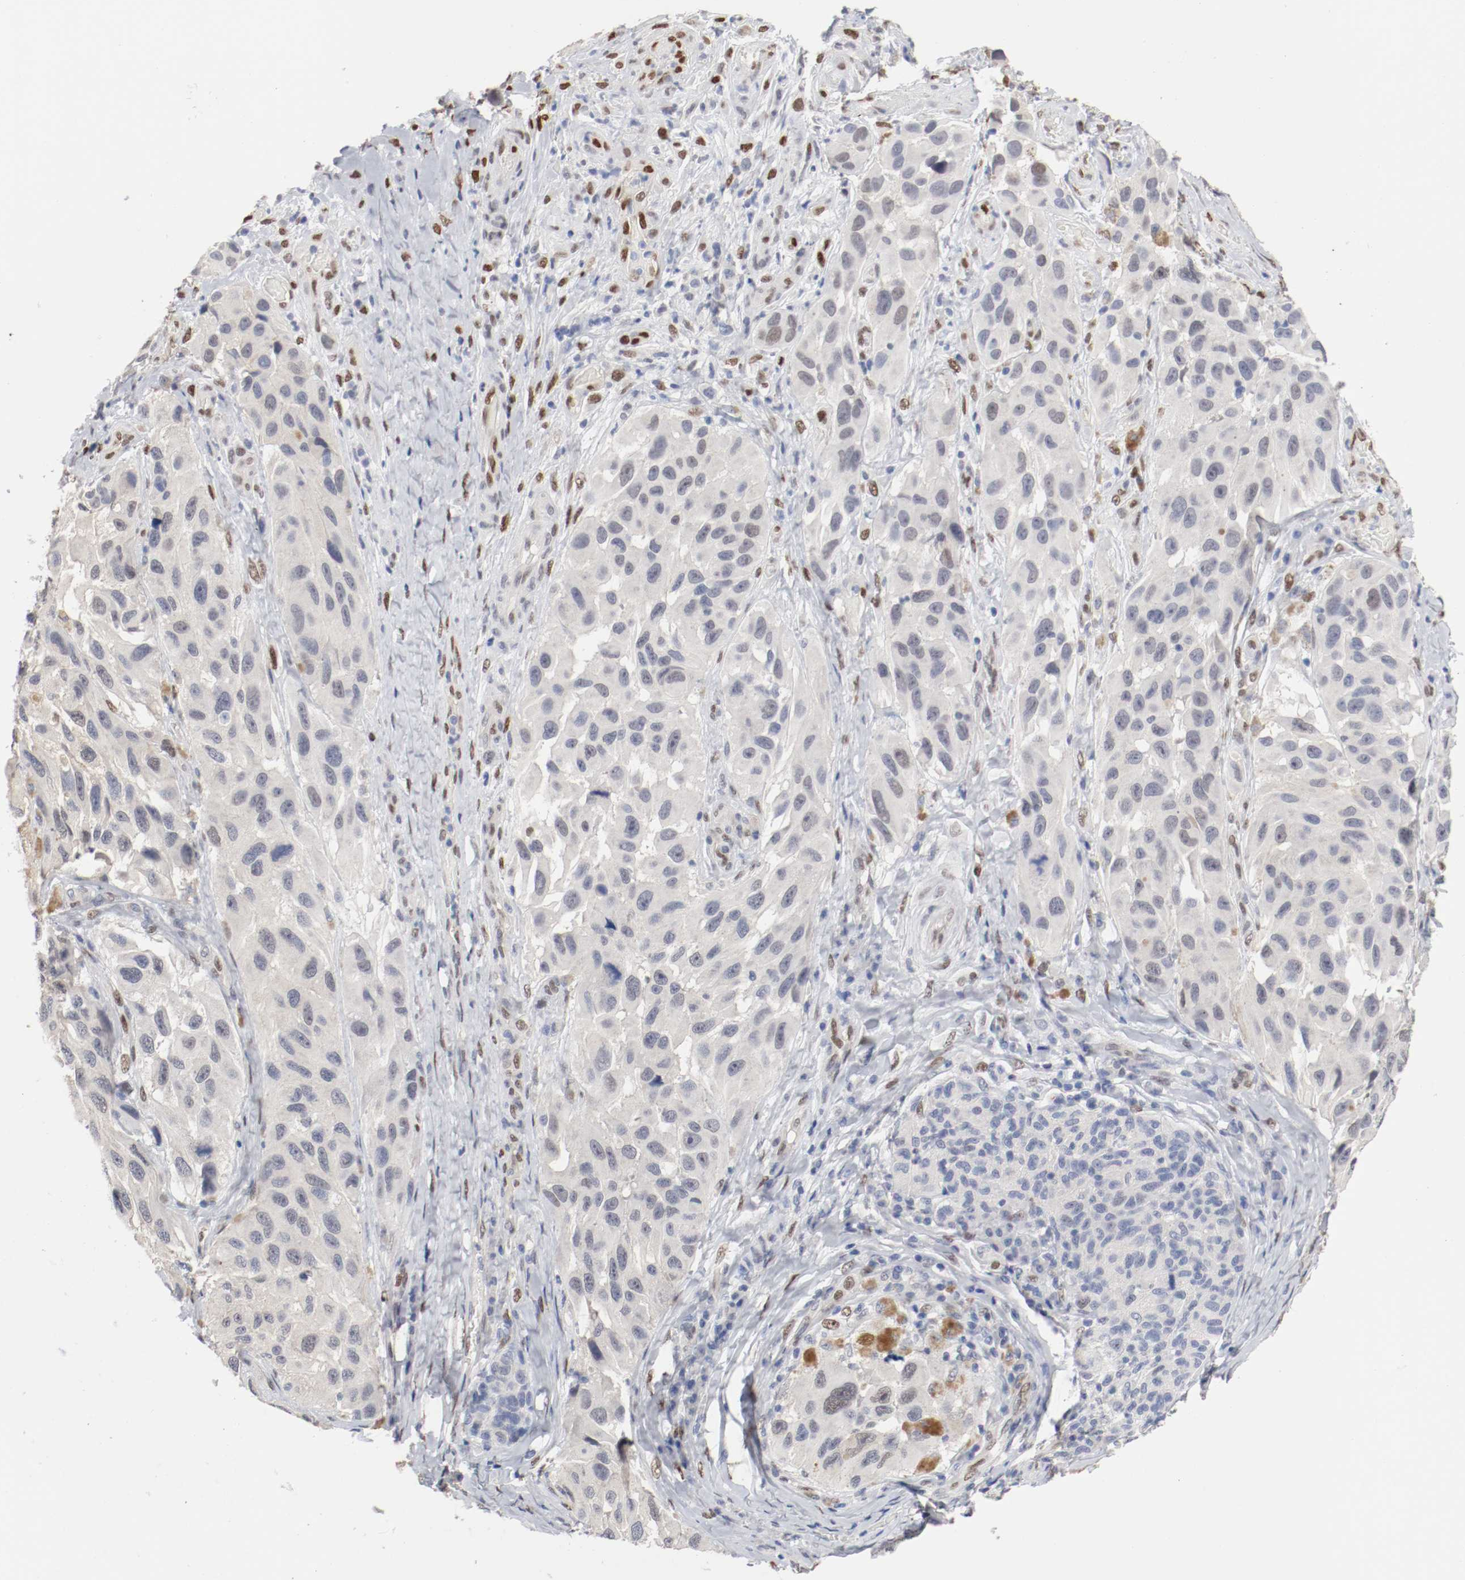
{"staining": {"intensity": "weak", "quantity": "<25%", "location": "nuclear"}, "tissue": "melanoma", "cell_type": "Tumor cells", "image_type": "cancer", "snomed": [{"axis": "morphology", "description": "Malignant melanoma, NOS"}, {"axis": "topography", "description": "Skin"}], "caption": "Immunohistochemical staining of human malignant melanoma reveals no significant expression in tumor cells.", "gene": "FOSL2", "patient": {"sex": "female", "age": 73}}